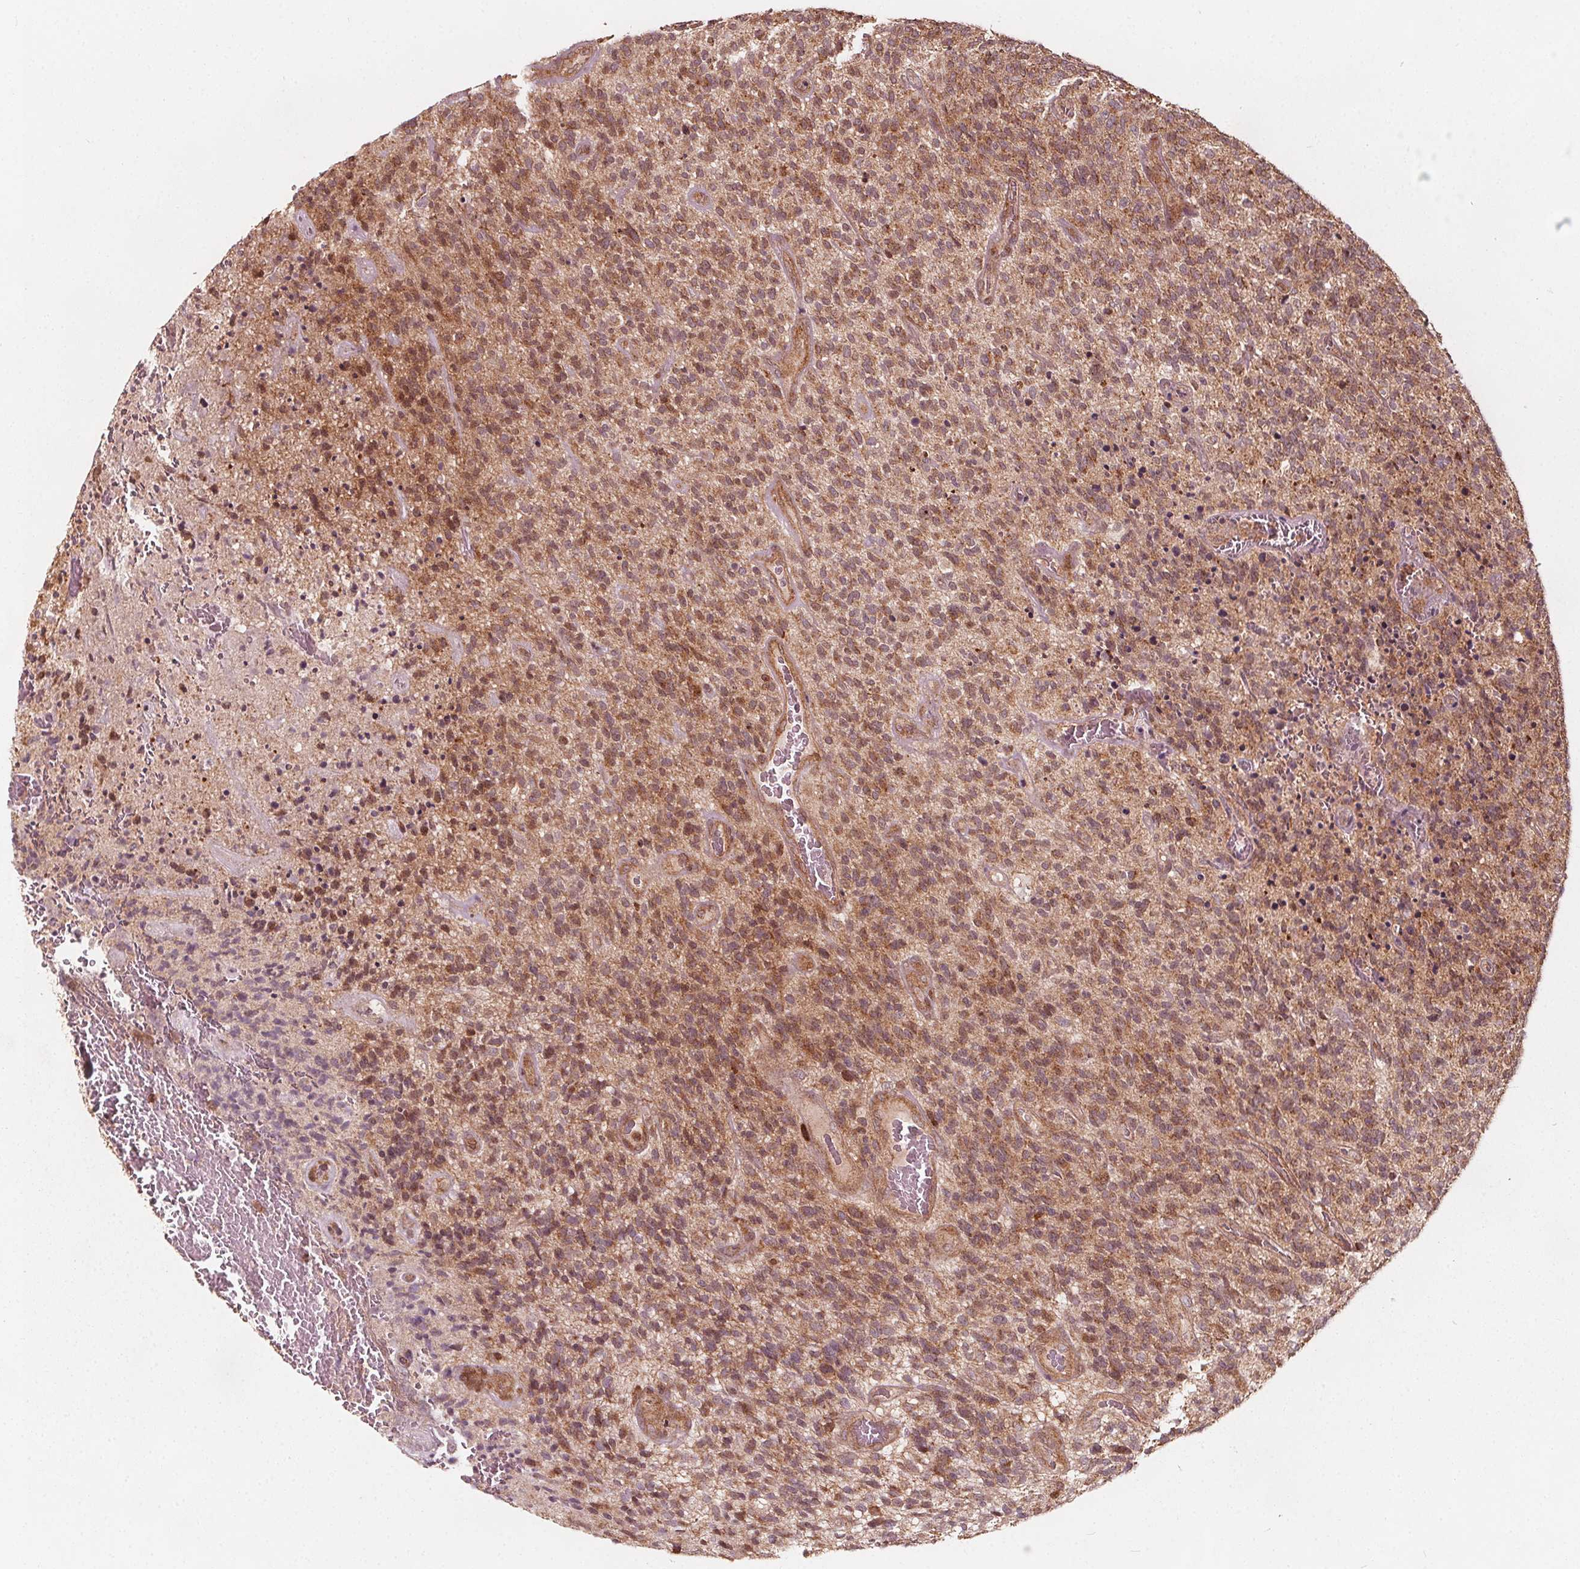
{"staining": {"intensity": "moderate", "quantity": ">75%", "location": "cytoplasmic/membranous,nuclear"}, "tissue": "glioma", "cell_type": "Tumor cells", "image_type": "cancer", "snomed": [{"axis": "morphology", "description": "Glioma, malignant, High grade"}, {"axis": "topography", "description": "Brain"}], "caption": "Malignant glioma (high-grade) was stained to show a protein in brown. There is medium levels of moderate cytoplasmic/membranous and nuclear staining in about >75% of tumor cells.", "gene": "AIP", "patient": {"sex": "male", "age": 76}}